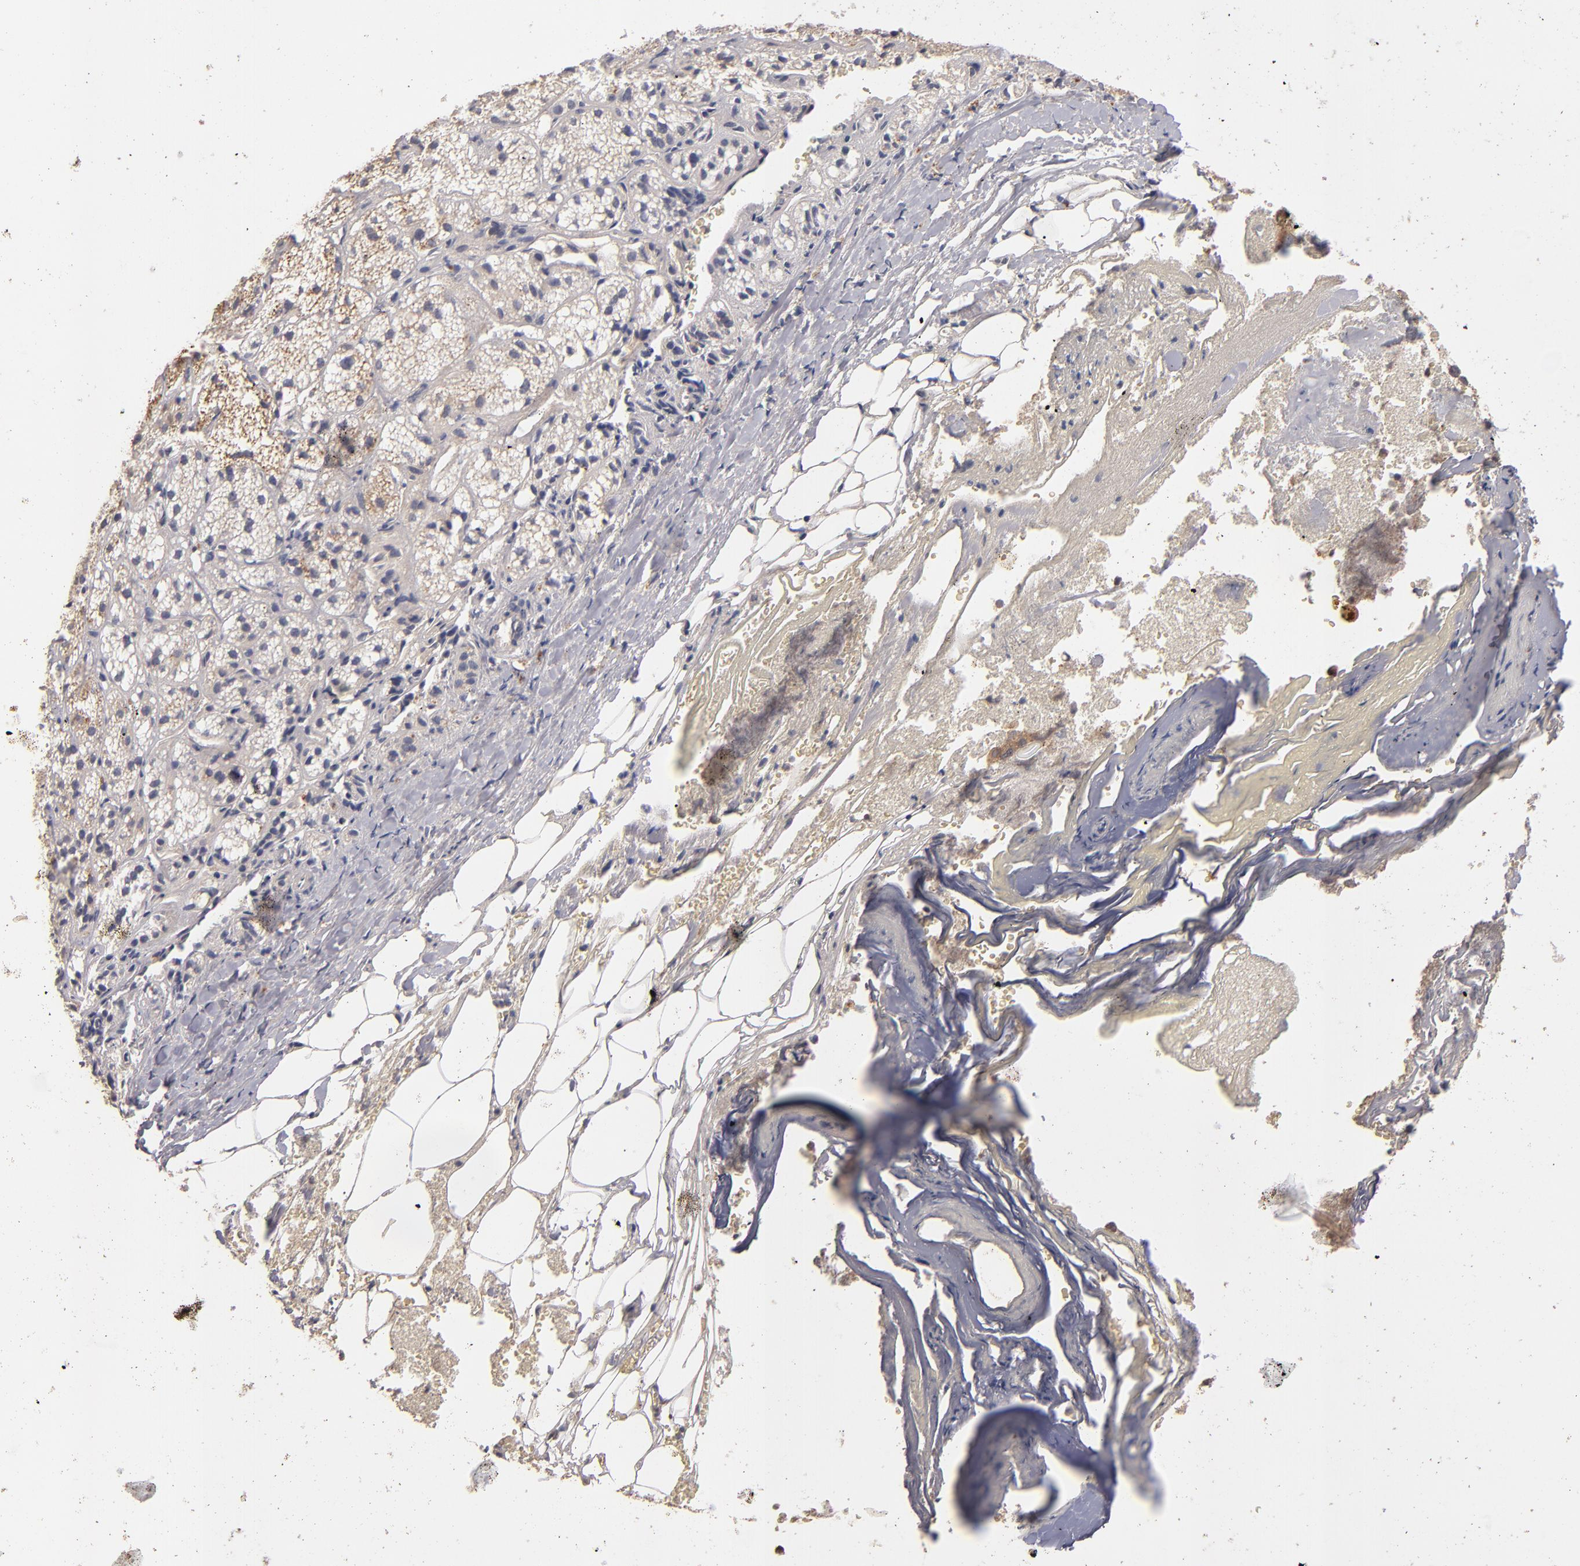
{"staining": {"intensity": "moderate", "quantity": "<25%", "location": "cytoplasmic/membranous"}, "tissue": "adrenal gland", "cell_type": "Glandular cells", "image_type": "normal", "snomed": [{"axis": "morphology", "description": "Normal tissue, NOS"}, {"axis": "topography", "description": "Adrenal gland"}], "caption": "This histopathology image exhibits IHC staining of unremarkable adrenal gland, with low moderate cytoplasmic/membranous expression in about <25% of glandular cells.", "gene": "UPF3B", "patient": {"sex": "female", "age": 71}}